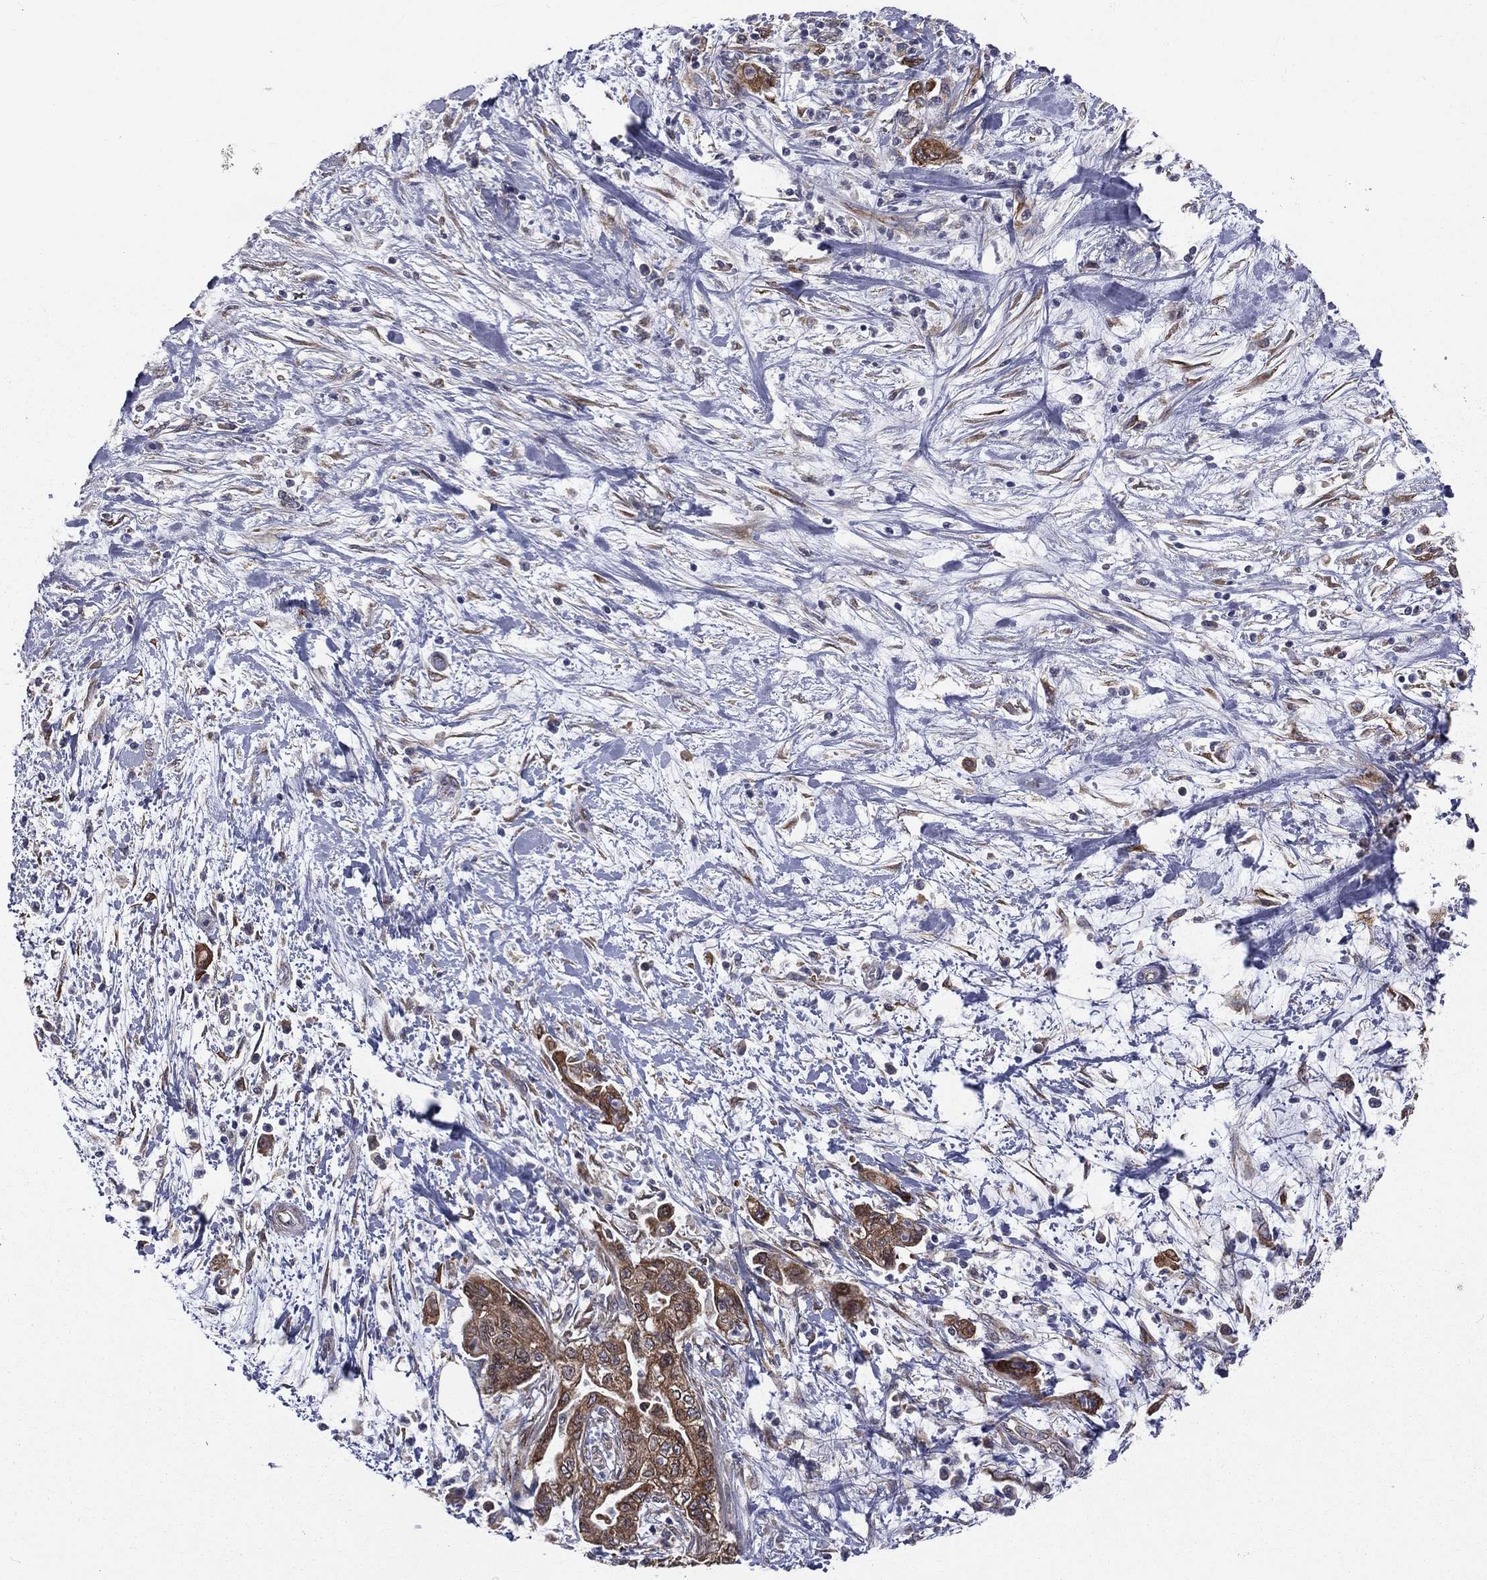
{"staining": {"intensity": "strong", "quantity": ">75%", "location": "cytoplasmic/membranous"}, "tissue": "pancreatic cancer", "cell_type": "Tumor cells", "image_type": "cancer", "snomed": [{"axis": "morphology", "description": "Adenocarcinoma, NOS"}, {"axis": "topography", "description": "Pancreas"}], "caption": "DAB immunohistochemical staining of human pancreatic cancer exhibits strong cytoplasmic/membranous protein positivity in approximately >75% of tumor cells.", "gene": "PGRMC1", "patient": {"sex": "female", "age": 73}}